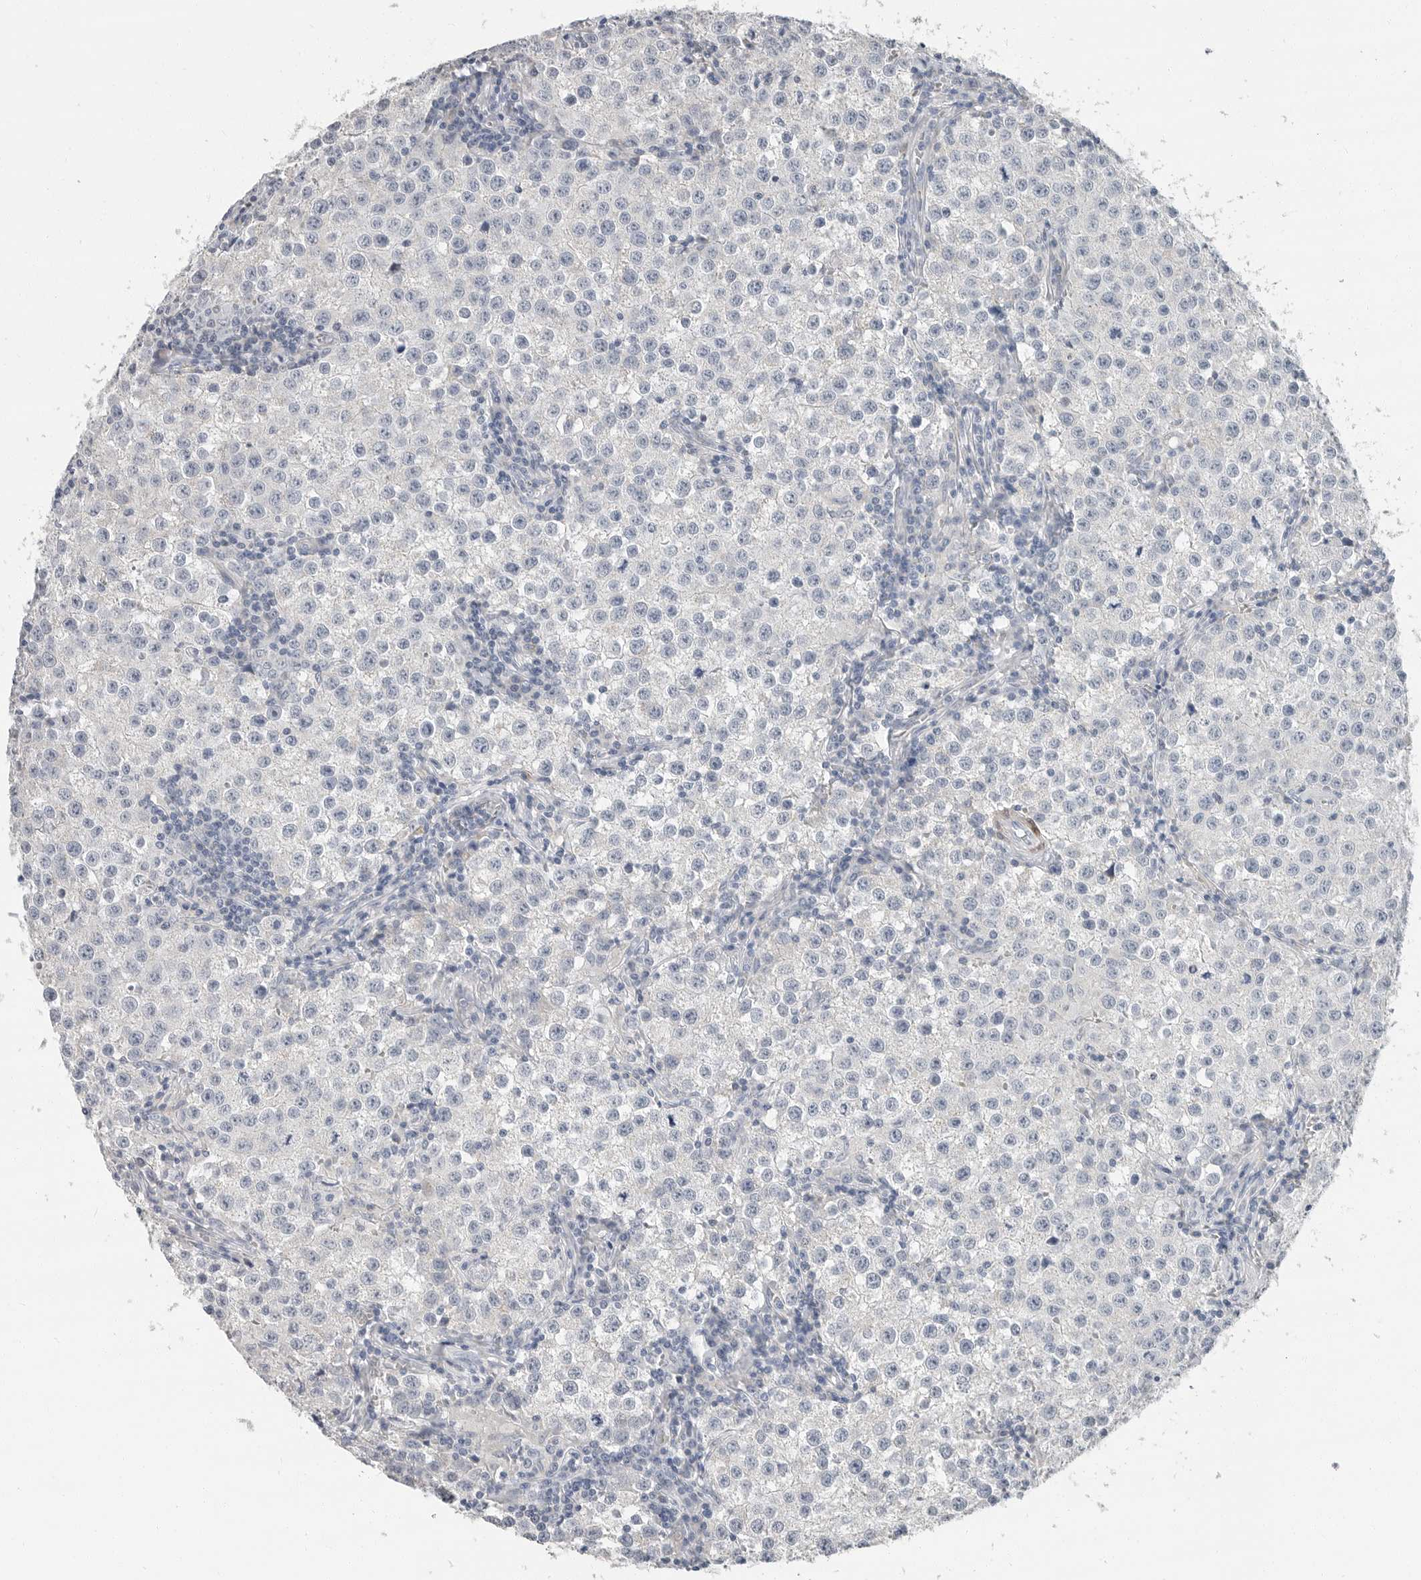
{"staining": {"intensity": "negative", "quantity": "none", "location": "none"}, "tissue": "testis cancer", "cell_type": "Tumor cells", "image_type": "cancer", "snomed": [{"axis": "morphology", "description": "Seminoma, NOS"}, {"axis": "morphology", "description": "Carcinoma, Embryonal, NOS"}, {"axis": "topography", "description": "Testis"}], "caption": "An immunohistochemistry (IHC) micrograph of testis cancer is shown. There is no staining in tumor cells of testis cancer.", "gene": "PLN", "patient": {"sex": "male", "age": 43}}